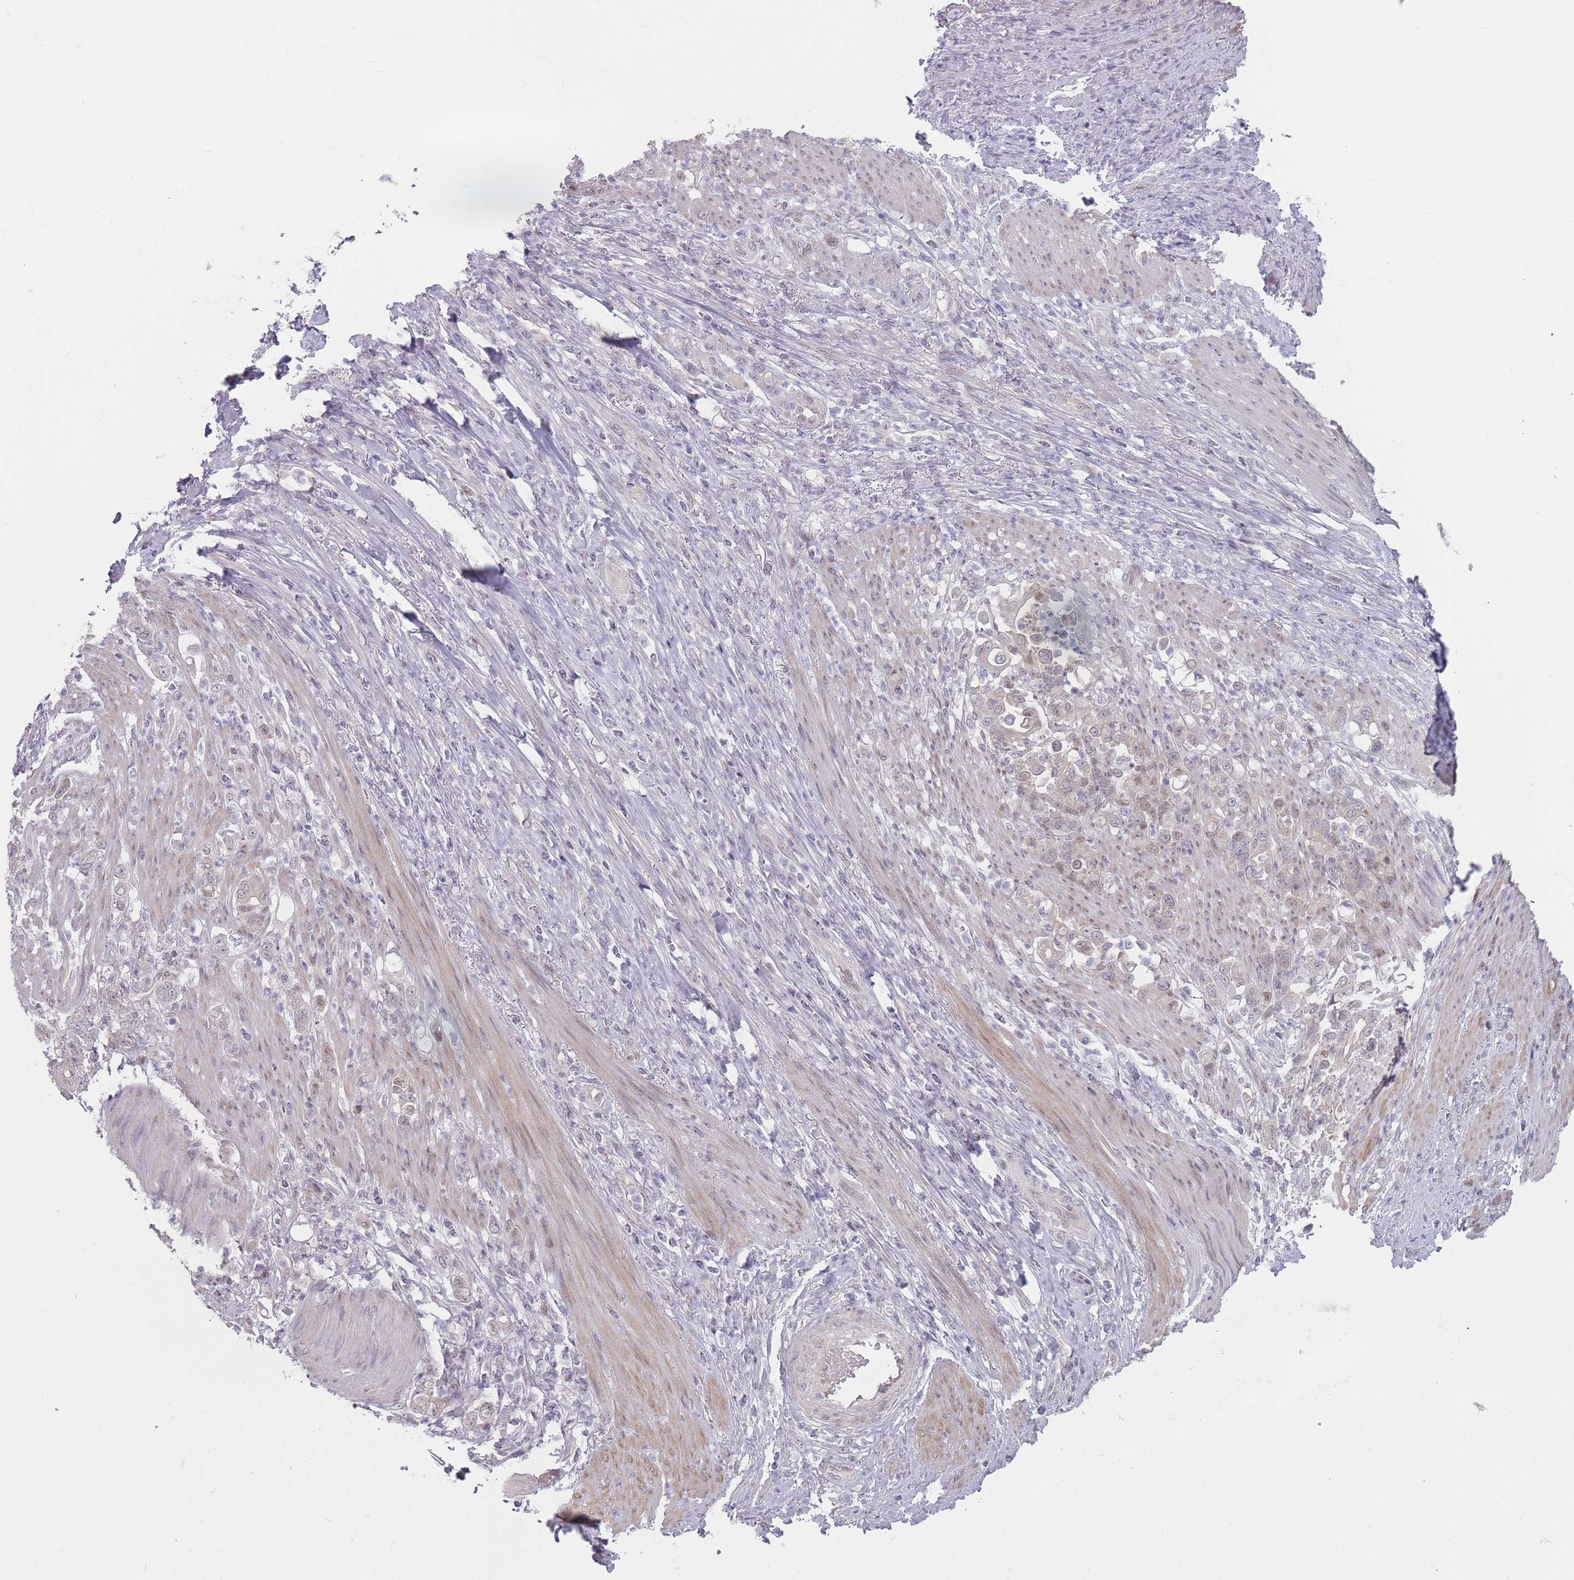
{"staining": {"intensity": "weak", "quantity": "<25%", "location": "nuclear"}, "tissue": "stomach cancer", "cell_type": "Tumor cells", "image_type": "cancer", "snomed": [{"axis": "morphology", "description": "Normal tissue, NOS"}, {"axis": "morphology", "description": "Adenocarcinoma, NOS"}, {"axis": "topography", "description": "Stomach"}], "caption": "IHC of human stomach adenocarcinoma exhibits no positivity in tumor cells. The staining is performed using DAB (3,3'-diaminobenzidine) brown chromogen with nuclei counter-stained in using hematoxylin.", "gene": "SH3BGRL2", "patient": {"sex": "female", "age": 79}}